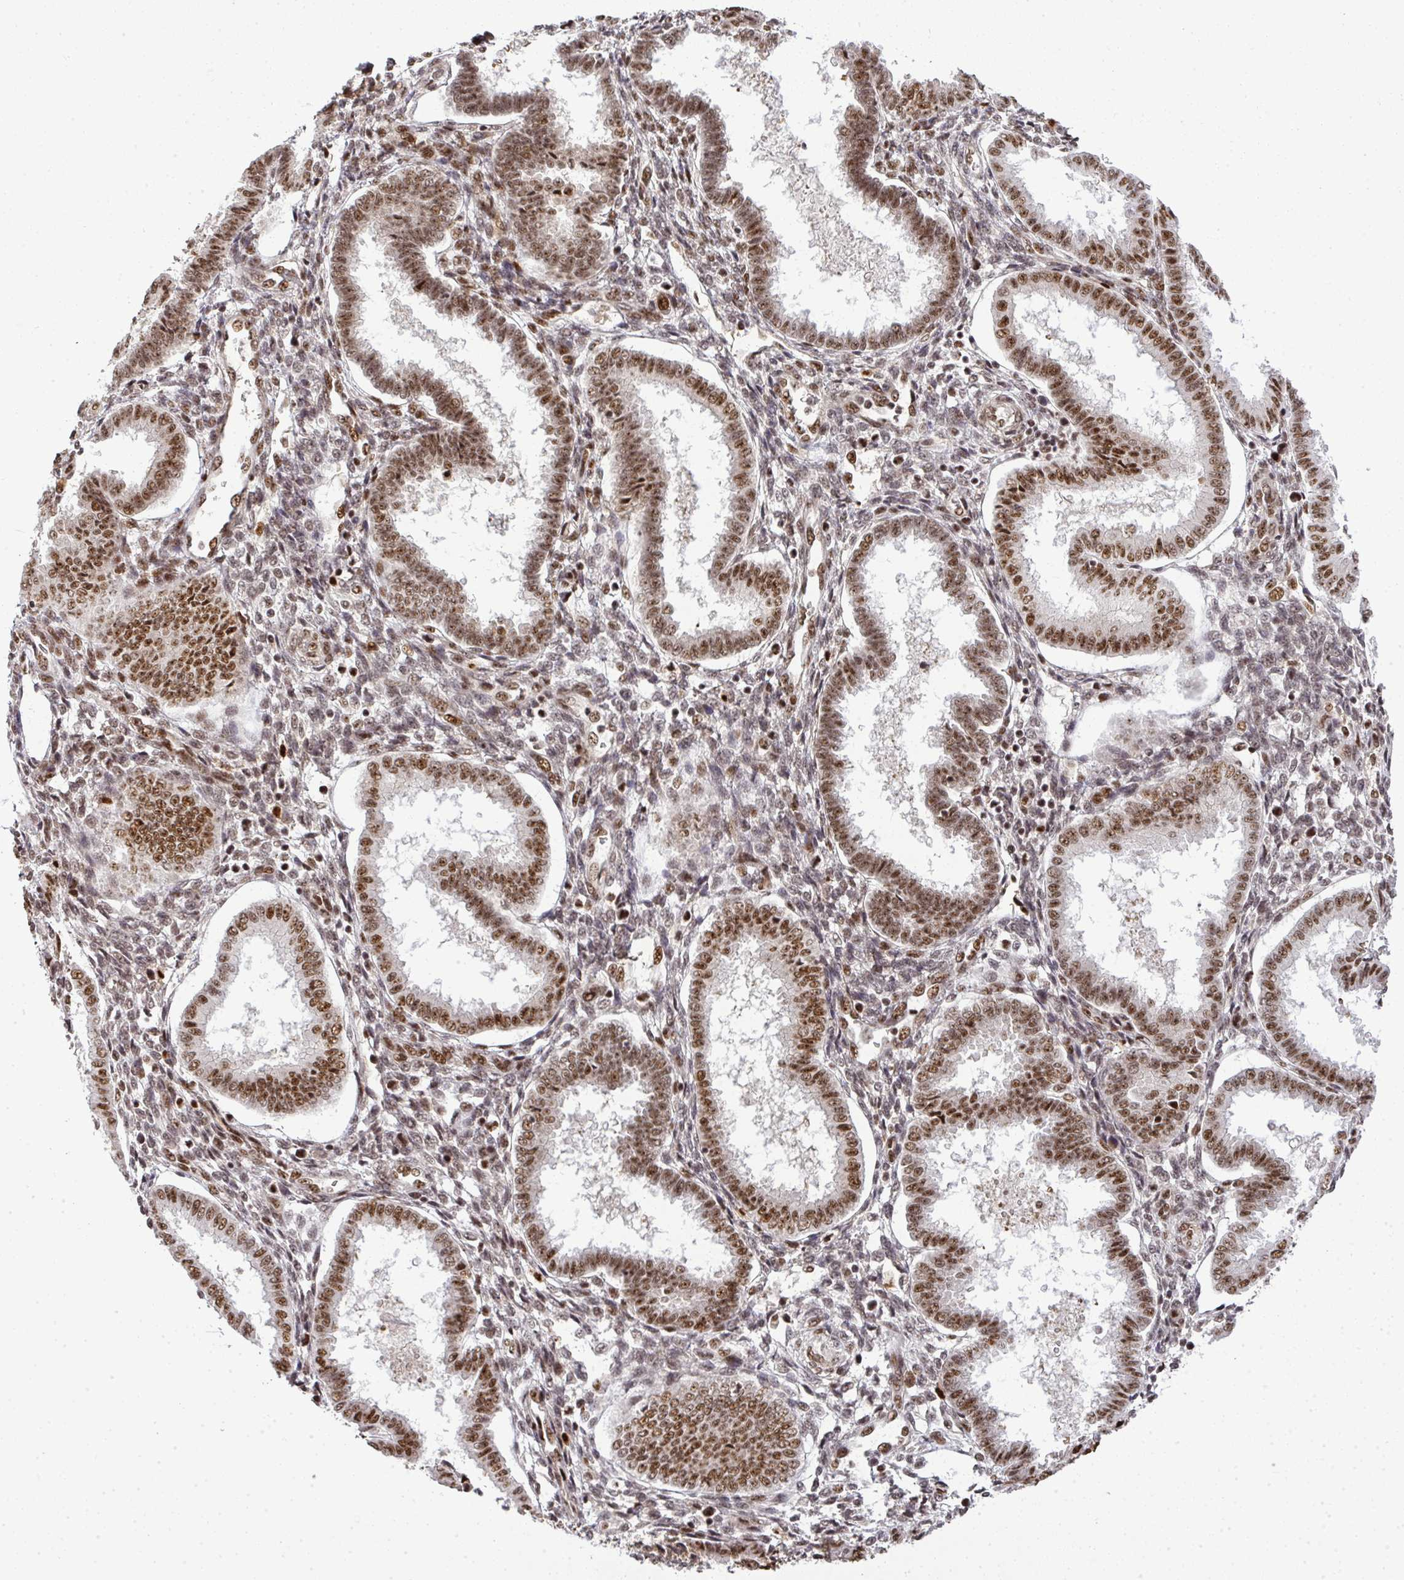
{"staining": {"intensity": "strong", "quantity": ">75%", "location": "nuclear"}, "tissue": "endometrium", "cell_type": "Cells in endometrial stroma", "image_type": "normal", "snomed": [{"axis": "morphology", "description": "Normal tissue, NOS"}, {"axis": "topography", "description": "Endometrium"}], "caption": "Protein analysis of unremarkable endometrium displays strong nuclear staining in about >75% of cells in endometrial stroma.", "gene": "U2AF1L4", "patient": {"sex": "female", "age": 24}}